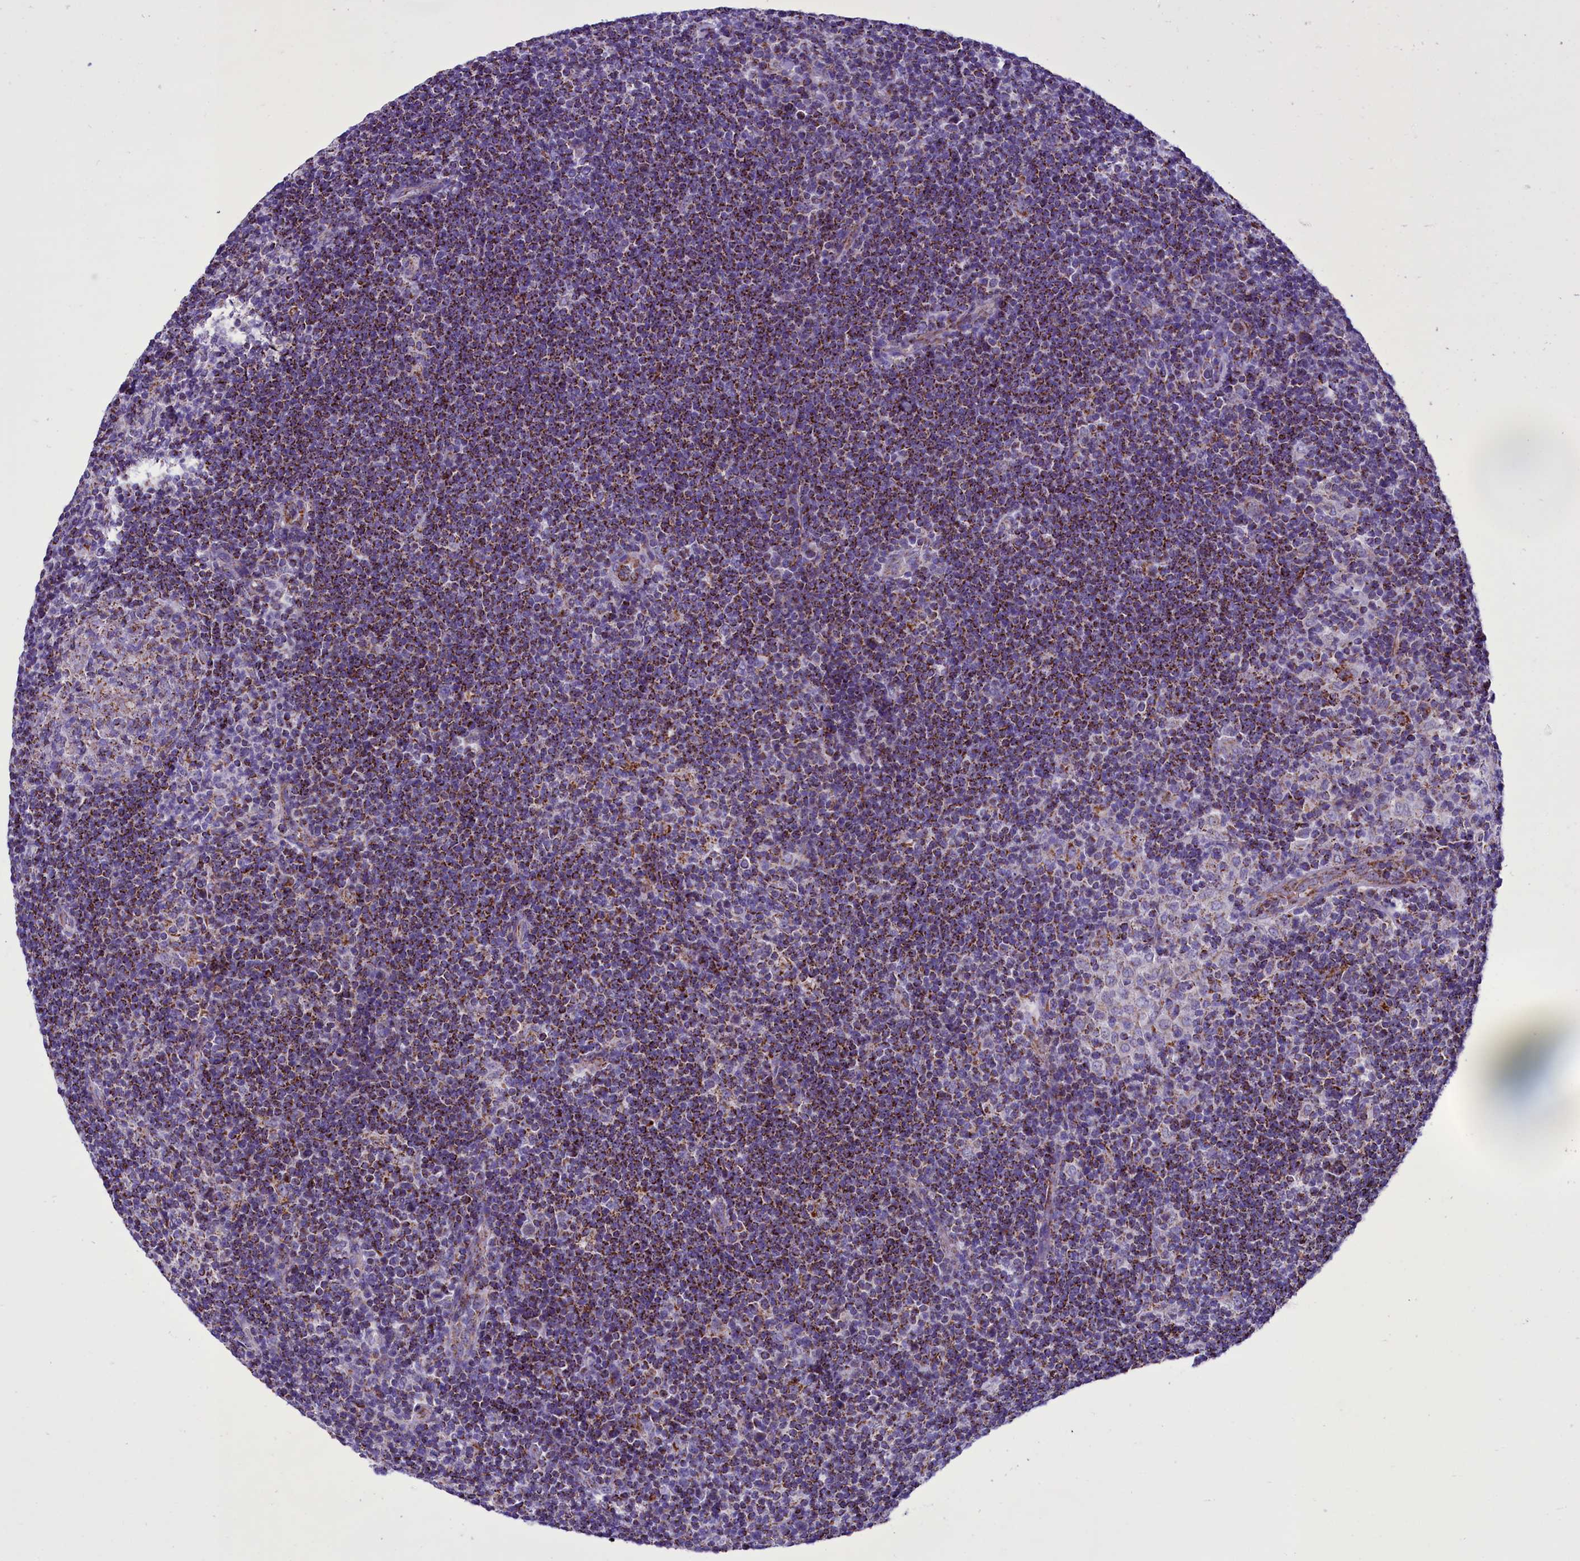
{"staining": {"intensity": "strong", "quantity": "<25%", "location": "cytoplasmic/membranous"}, "tissue": "lymphoma", "cell_type": "Tumor cells", "image_type": "cancer", "snomed": [{"axis": "morphology", "description": "Hodgkin's disease, NOS"}, {"axis": "topography", "description": "Lymph node"}], "caption": "DAB (3,3'-diaminobenzidine) immunohistochemical staining of Hodgkin's disease reveals strong cytoplasmic/membranous protein staining in about <25% of tumor cells.", "gene": "ICA1L", "patient": {"sex": "female", "age": 57}}